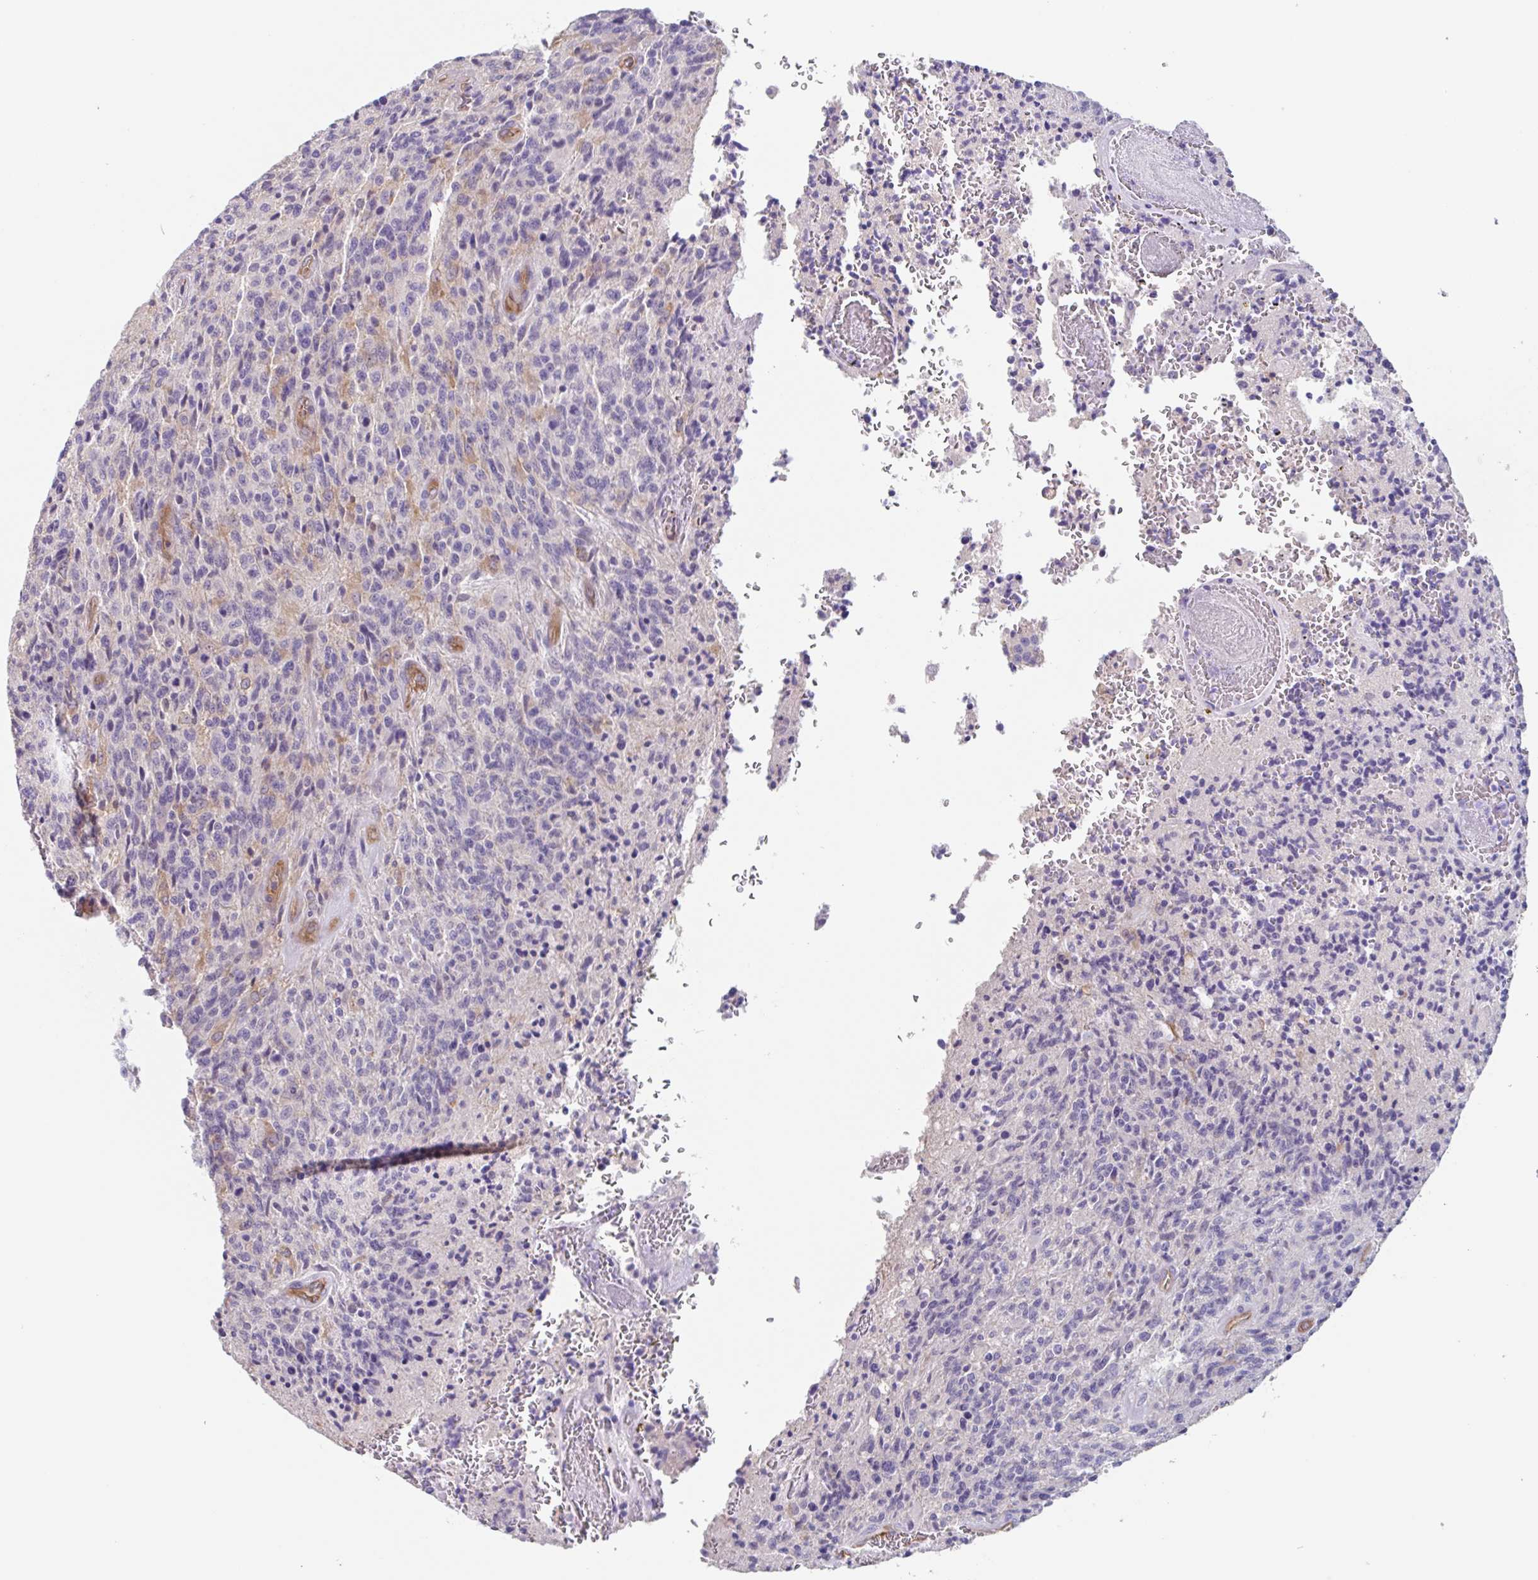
{"staining": {"intensity": "negative", "quantity": "none", "location": "none"}, "tissue": "glioma", "cell_type": "Tumor cells", "image_type": "cancer", "snomed": [{"axis": "morphology", "description": "Glioma, malignant, High grade"}, {"axis": "topography", "description": "Brain"}], "caption": "IHC photomicrograph of malignant glioma (high-grade) stained for a protein (brown), which displays no staining in tumor cells.", "gene": "EHD4", "patient": {"sex": "male", "age": 36}}